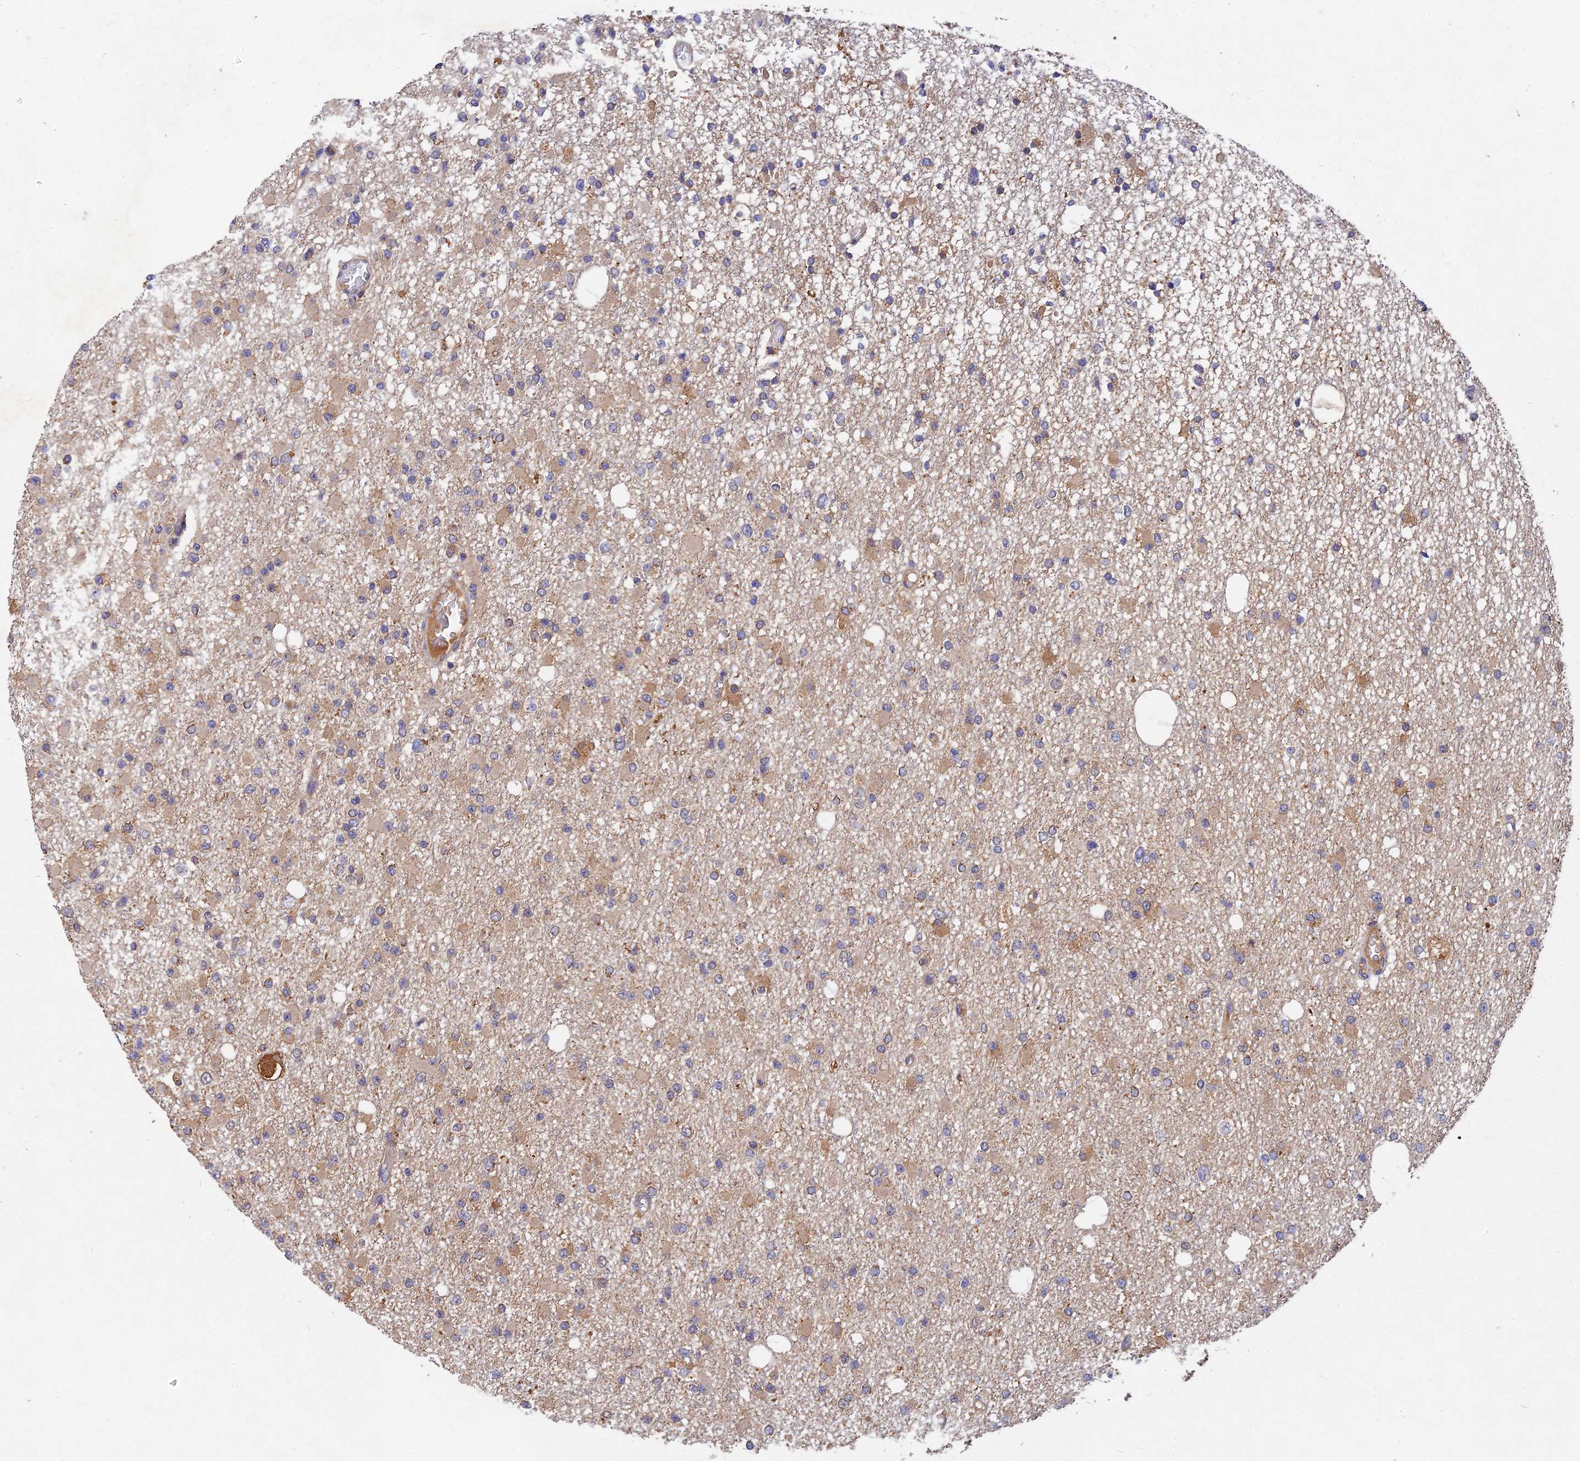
{"staining": {"intensity": "moderate", "quantity": "<25%", "location": "cytoplasmic/membranous"}, "tissue": "glioma", "cell_type": "Tumor cells", "image_type": "cancer", "snomed": [{"axis": "morphology", "description": "Glioma, malignant, Low grade"}, {"axis": "topography", "description": "Brain"}], "caption": "This is a micrograph of IHC staining of malignant low-grade glioma, which shows moderate staining in the cytoplasmic/membranous of tumor cells.", "gene": "SLC38A11", "patient": {"sex": "female", "age": 22}}